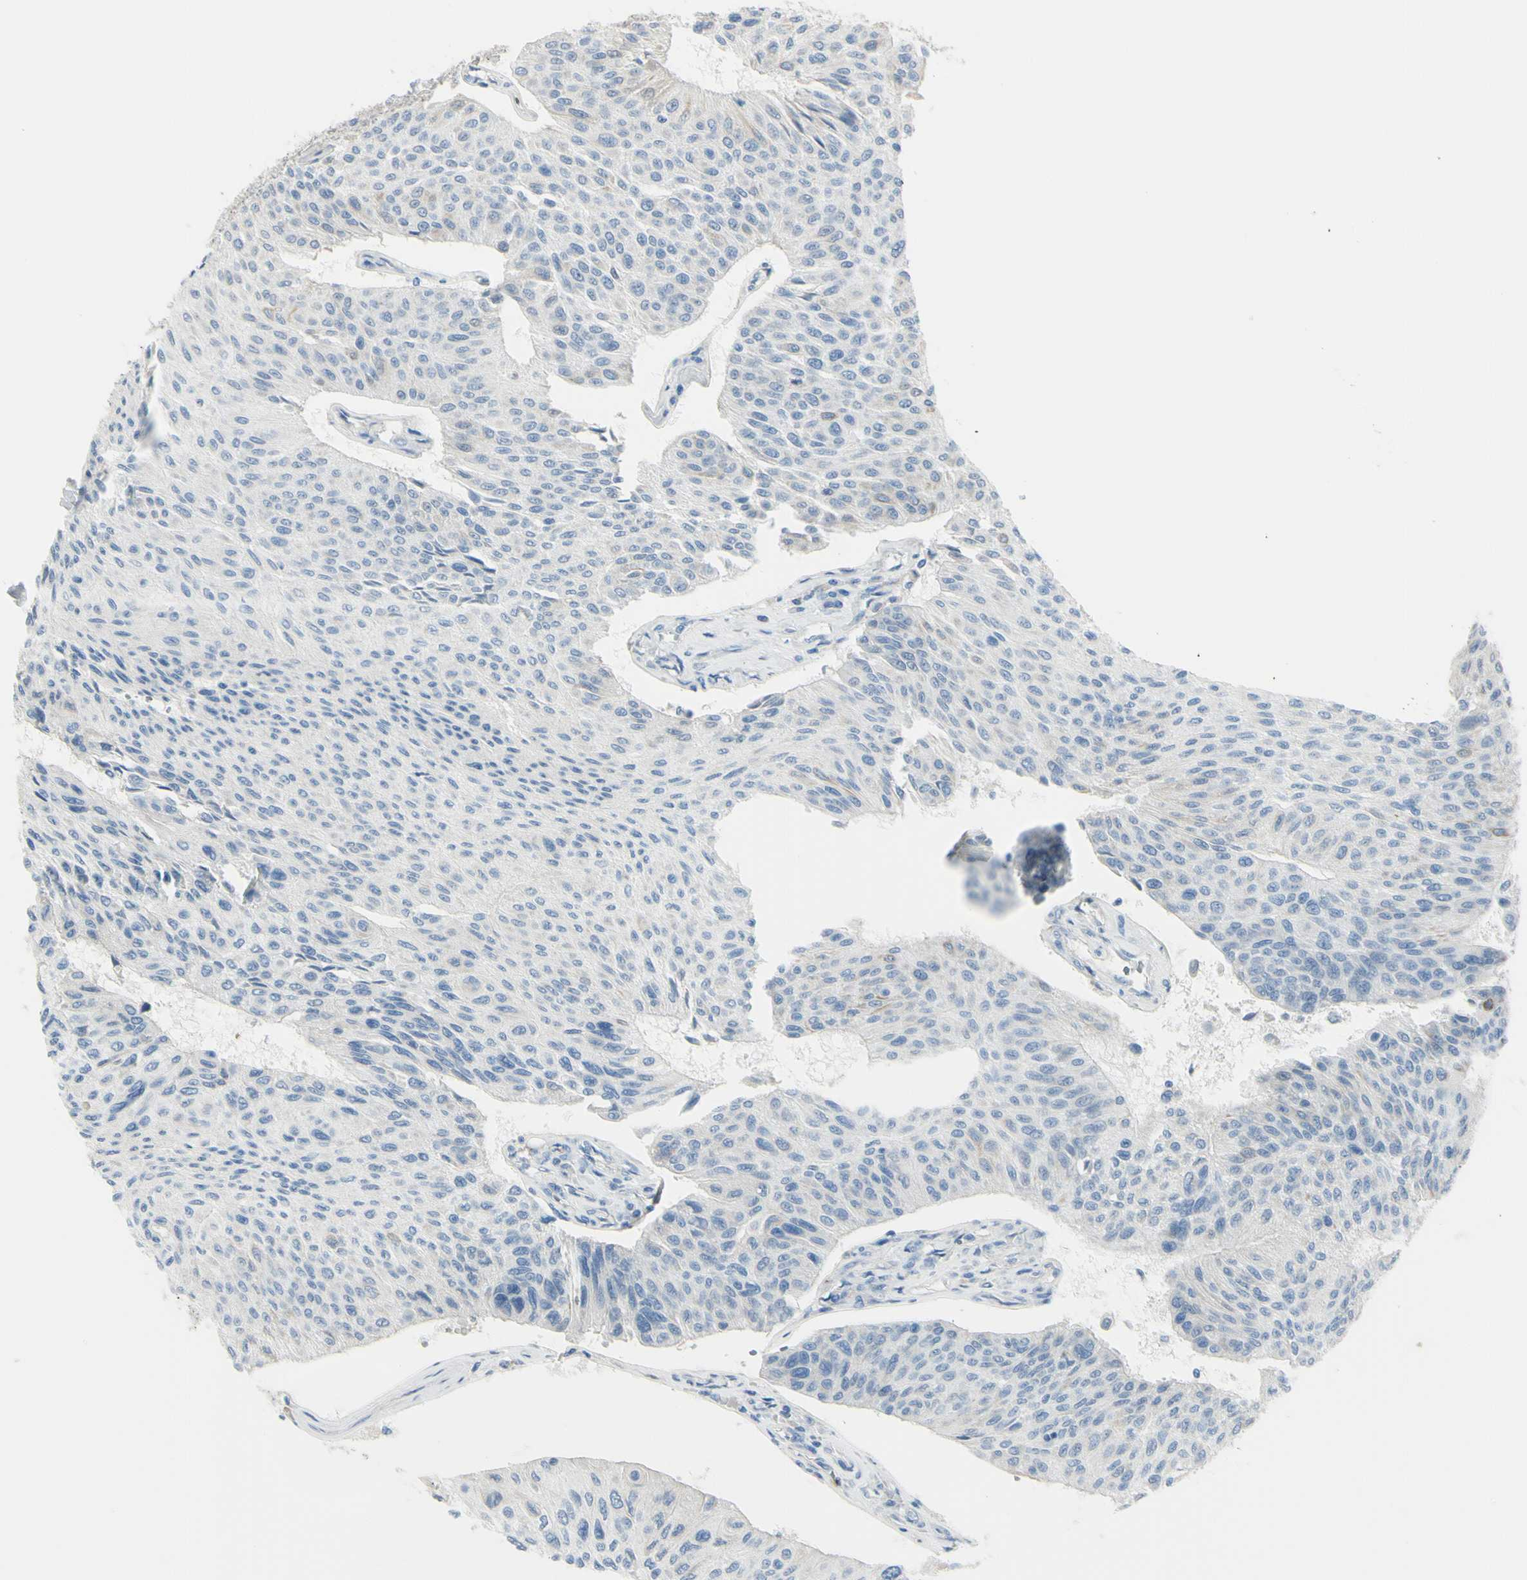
{"staining": {"intensity": "moderate", "quantity": "<25%", "location": "cytoplasmic/membranous,nuclear"}, "tissue": "urothelial cancer", "cell_type": "Tumor cells", "image_type": "cancer", "snomed": [{"axis": "morphology", "description": "Urothelial carcinoma, High grade"}, {"axis": "topography", "description": "Urinary bladder"}], "caption": "Protein staining reveals moderate cytoplasmic/membranous and nuclear positivity in about <25% of tumor cells in high-grade urothelial carcinoma.", "gene": "ZNF557", "patient": {"sex": "male", "age": 66}}